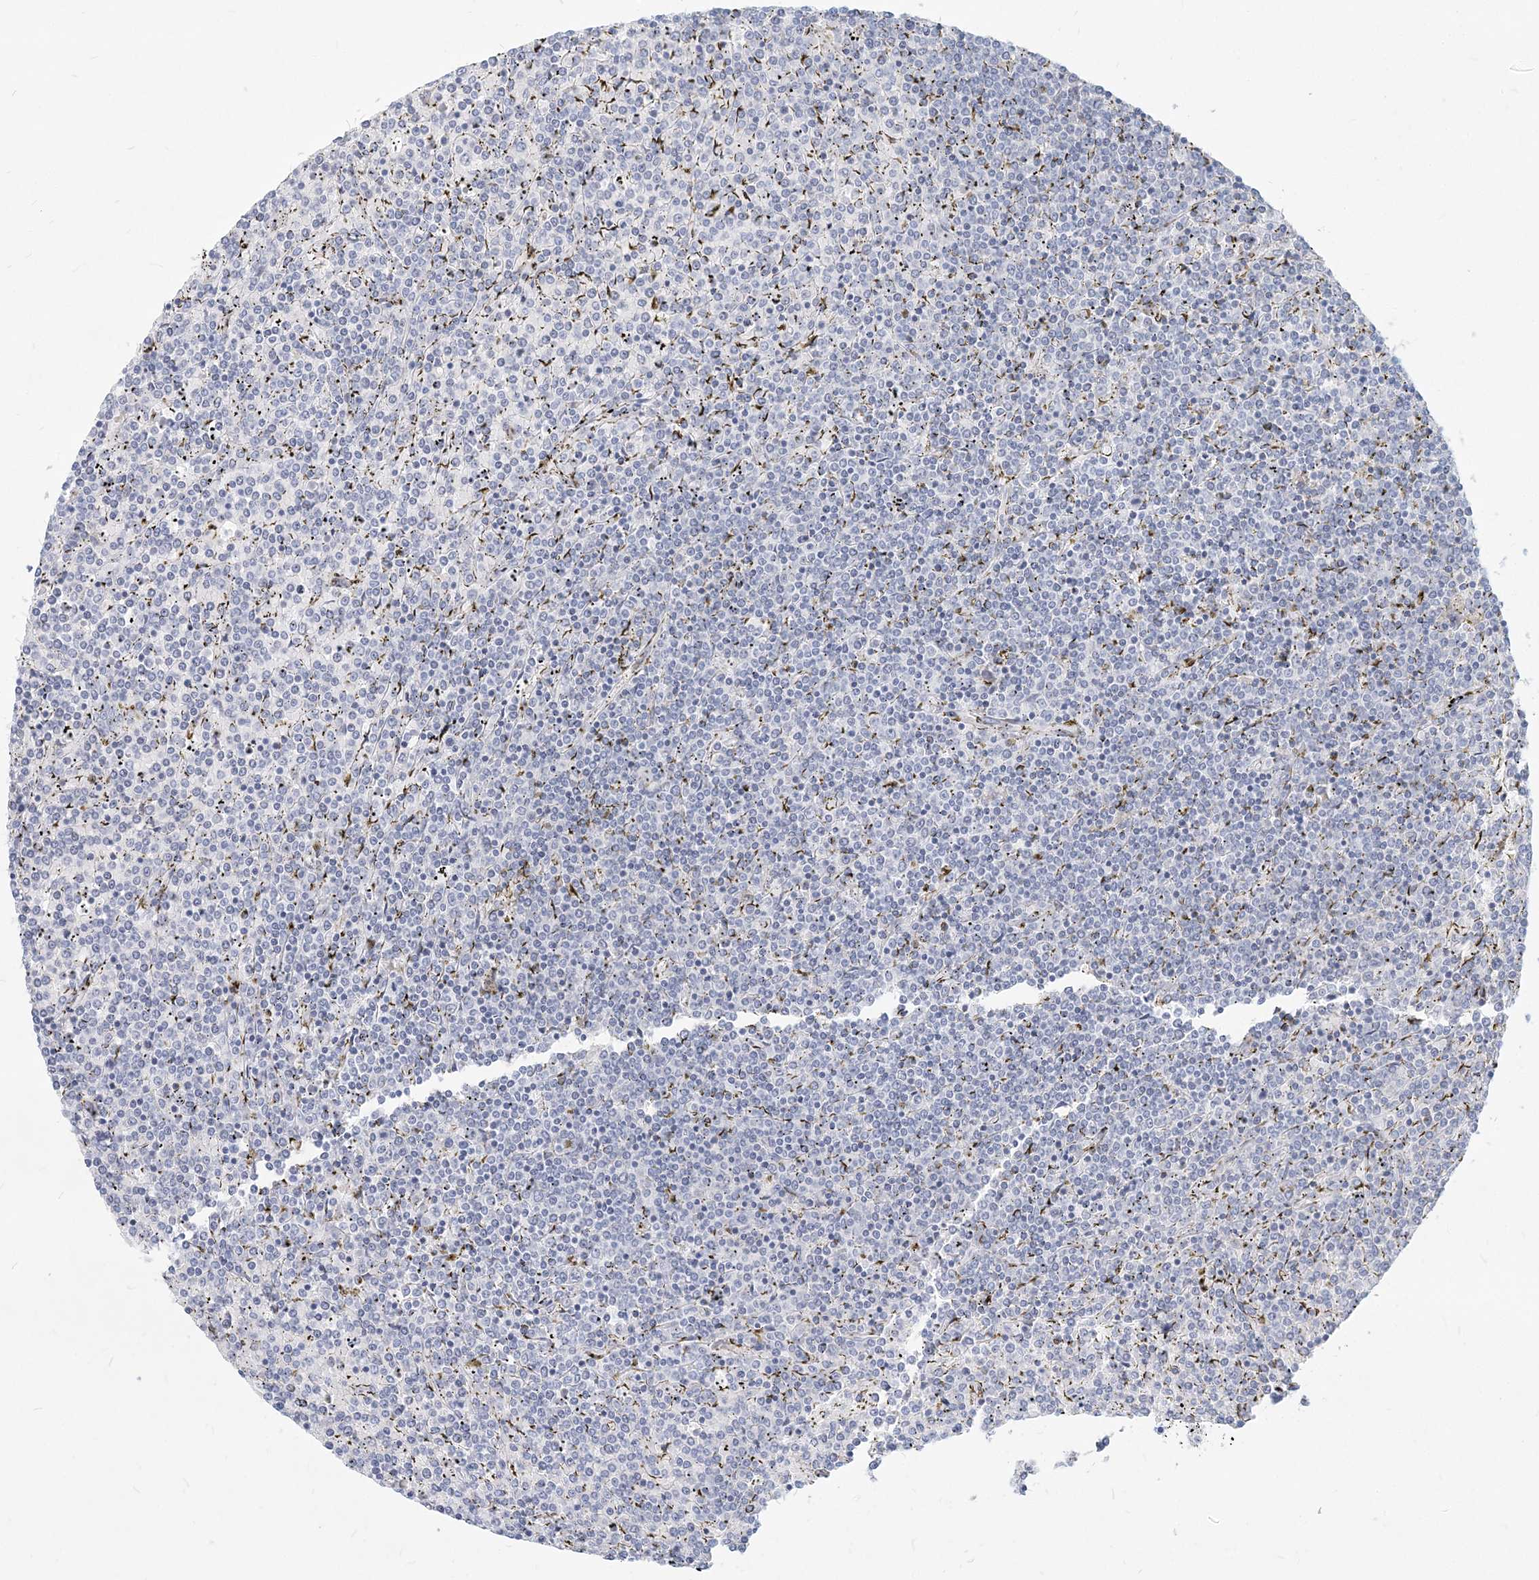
{"staining": {"intensity": "negative", "quantity": "none", "location": "none"}, "tissue": "lymphoma", "cell_type": "Tumor cells", "image_type": "cancer", "snomed": [{"axis": "morphology", "description": "Malignant lymphoma, non-Hodgkin's type, Low grade"}, {"axis": "topography", "description": "Spleen"}], "caption": "Immunohistochemistry histopathology image of neoplastic tissue: human low-grade malignant lymphoma, non-Hodgkin's type stained with DAB (3,3'-diaminobenzidine) reveals no significant protein positivity in tumor cells. (DAB IHC, high magnification).", "gene": "CSN1S1", "patient": {"sex": "female", "age": 19}}